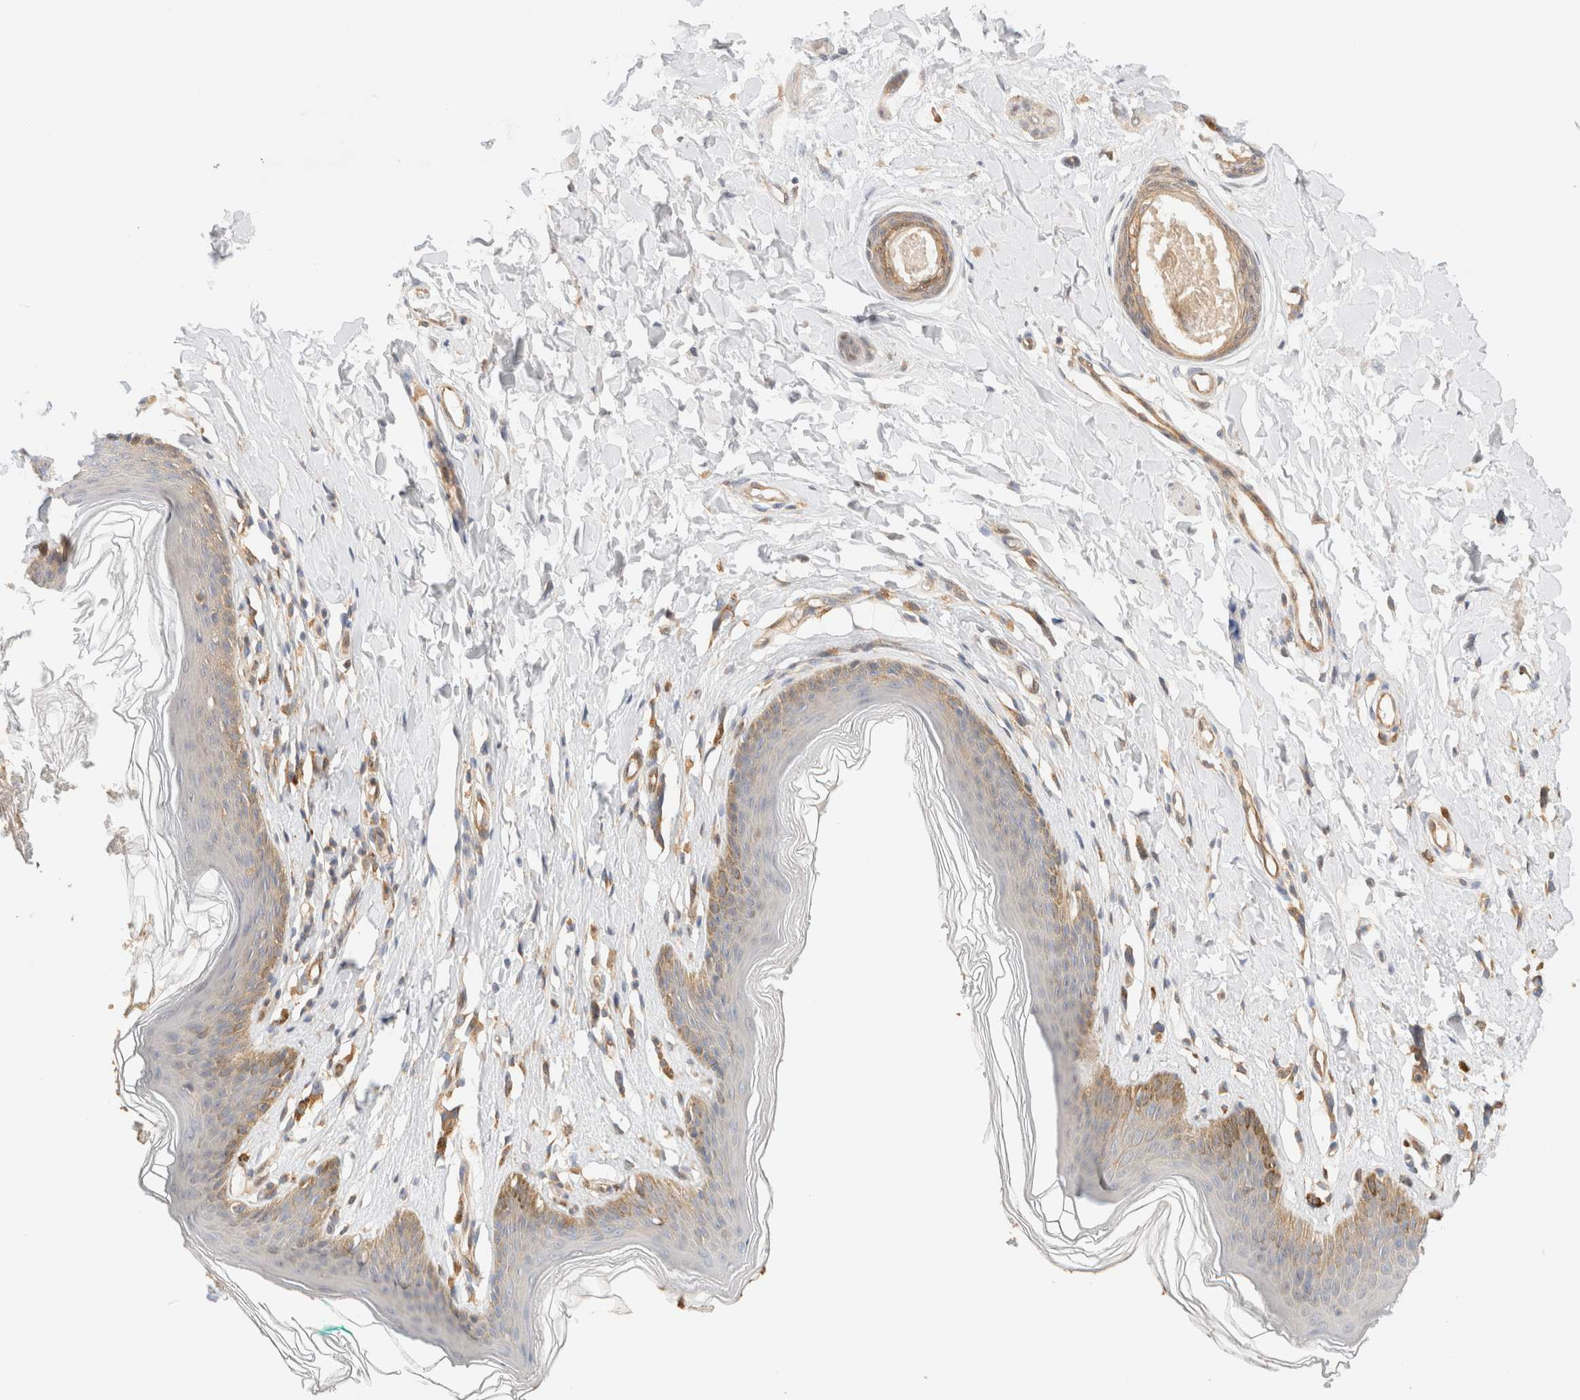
{"staining": {"intensity": "moderate", "quantity": "<25%", "location": "cytoplasmic/membranous"}, "tissue": "skin", "cell_type": "Epidermal cells", "image_type": "normal", "snomed": [{"axis": "morphology", "description": "Normal tissue, NOS"}, {"axis": "topography", "description": "Vulva"}], "caption": "The immunohistochemical stain highlights moderate cytoplasmic/membranous staining in epidermal cells of normal skin.", "gene": "RABEP1", "patient": {"sex": "female", "age": 66}}